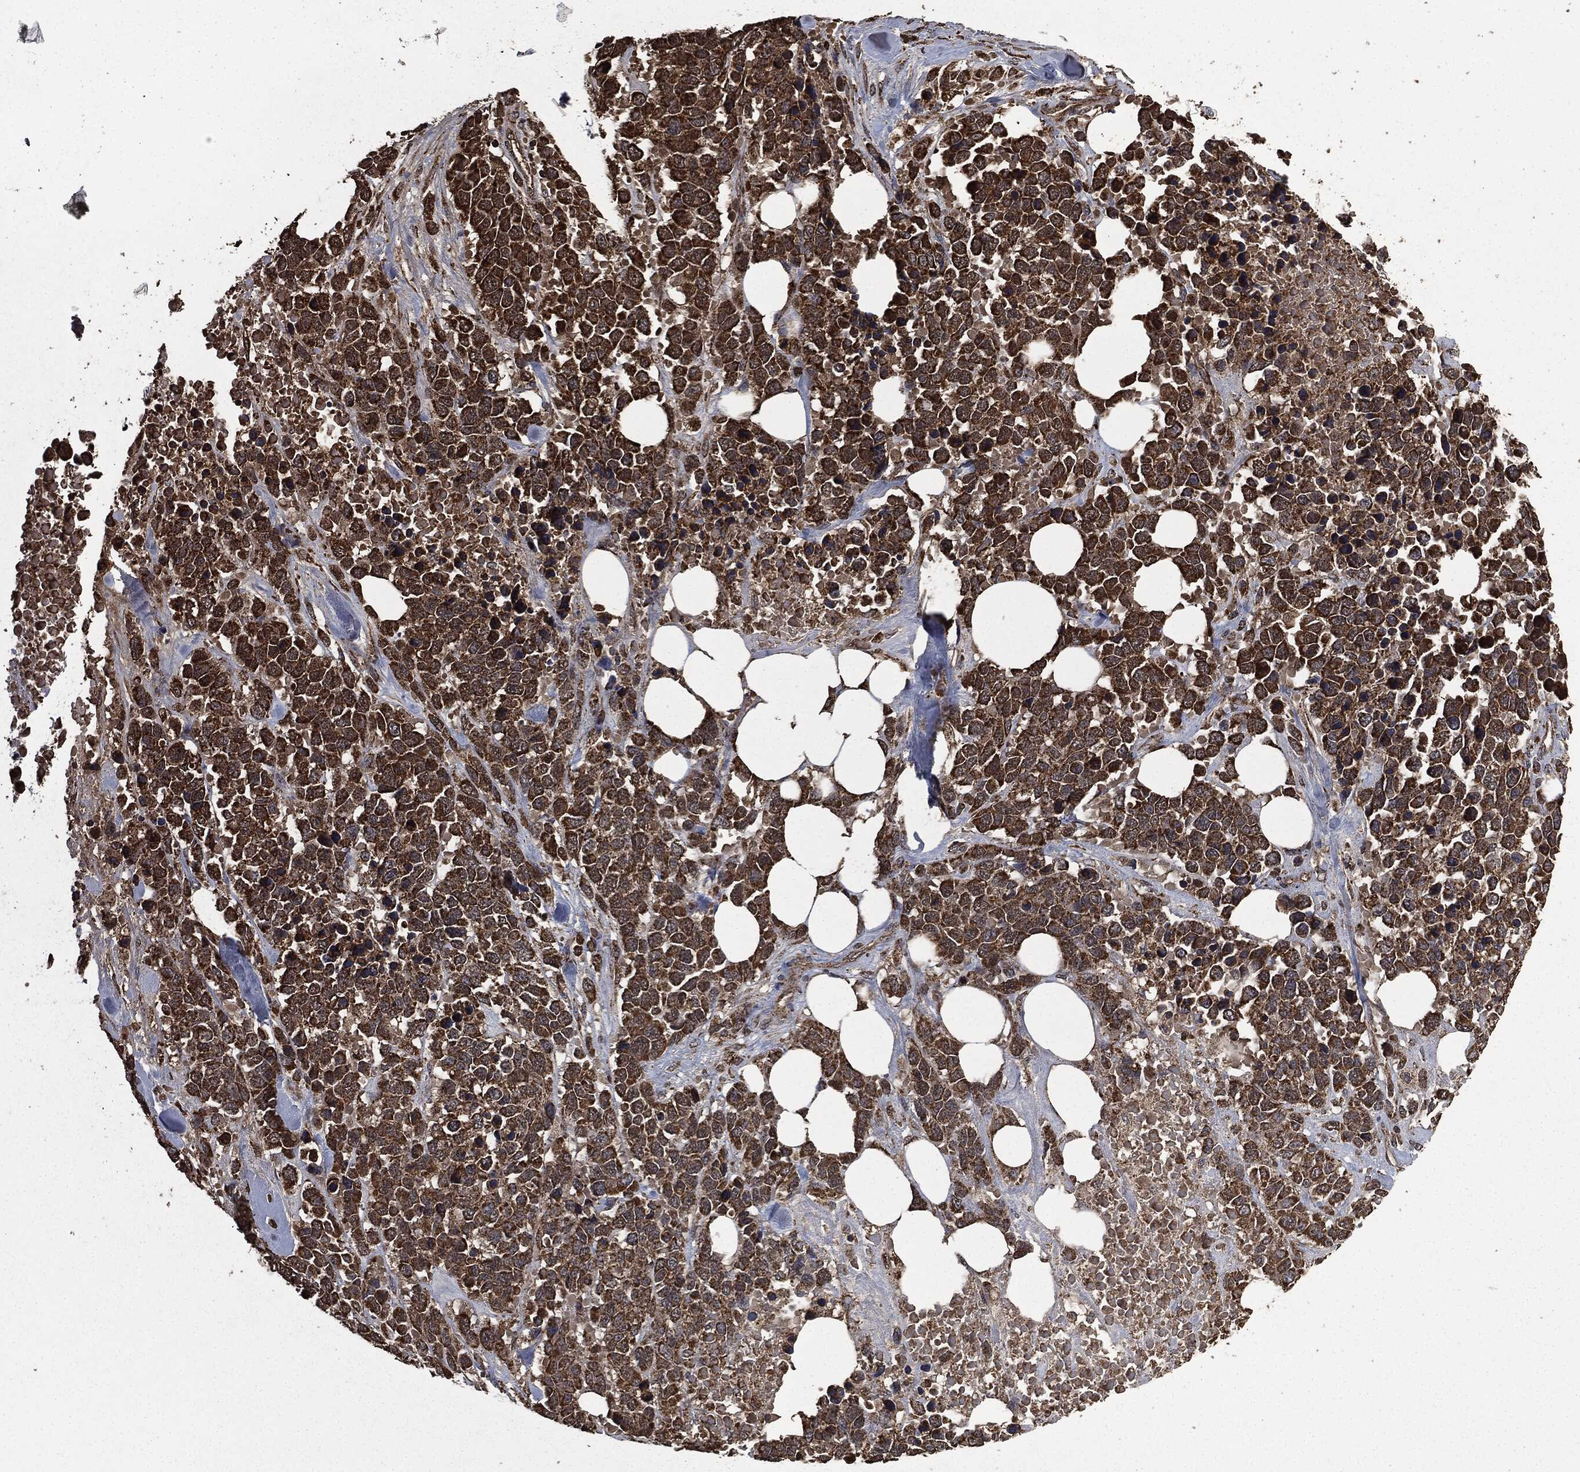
{"staining": {"intensity": "strong", "quantity": ">75%", "location": "cytoplasmic/membranous"}, "tissue": "melanoma", "cell_type": "Tumor cells", "image_type": "cancer", "snomed": [{"axis": "morphology", "description": "Malignant melanoma, Metastatic site"}, {"axis": "topography", "description": "Skin"}], "caption": "Human malignant melanoma (metastatic site) stained for a protein (brown) shows strong cytoplasmic/membranous positive staining in about >75% of tumor cells.", "gene": "LIG3", "patient": {"sex": "male", "age": 84}}